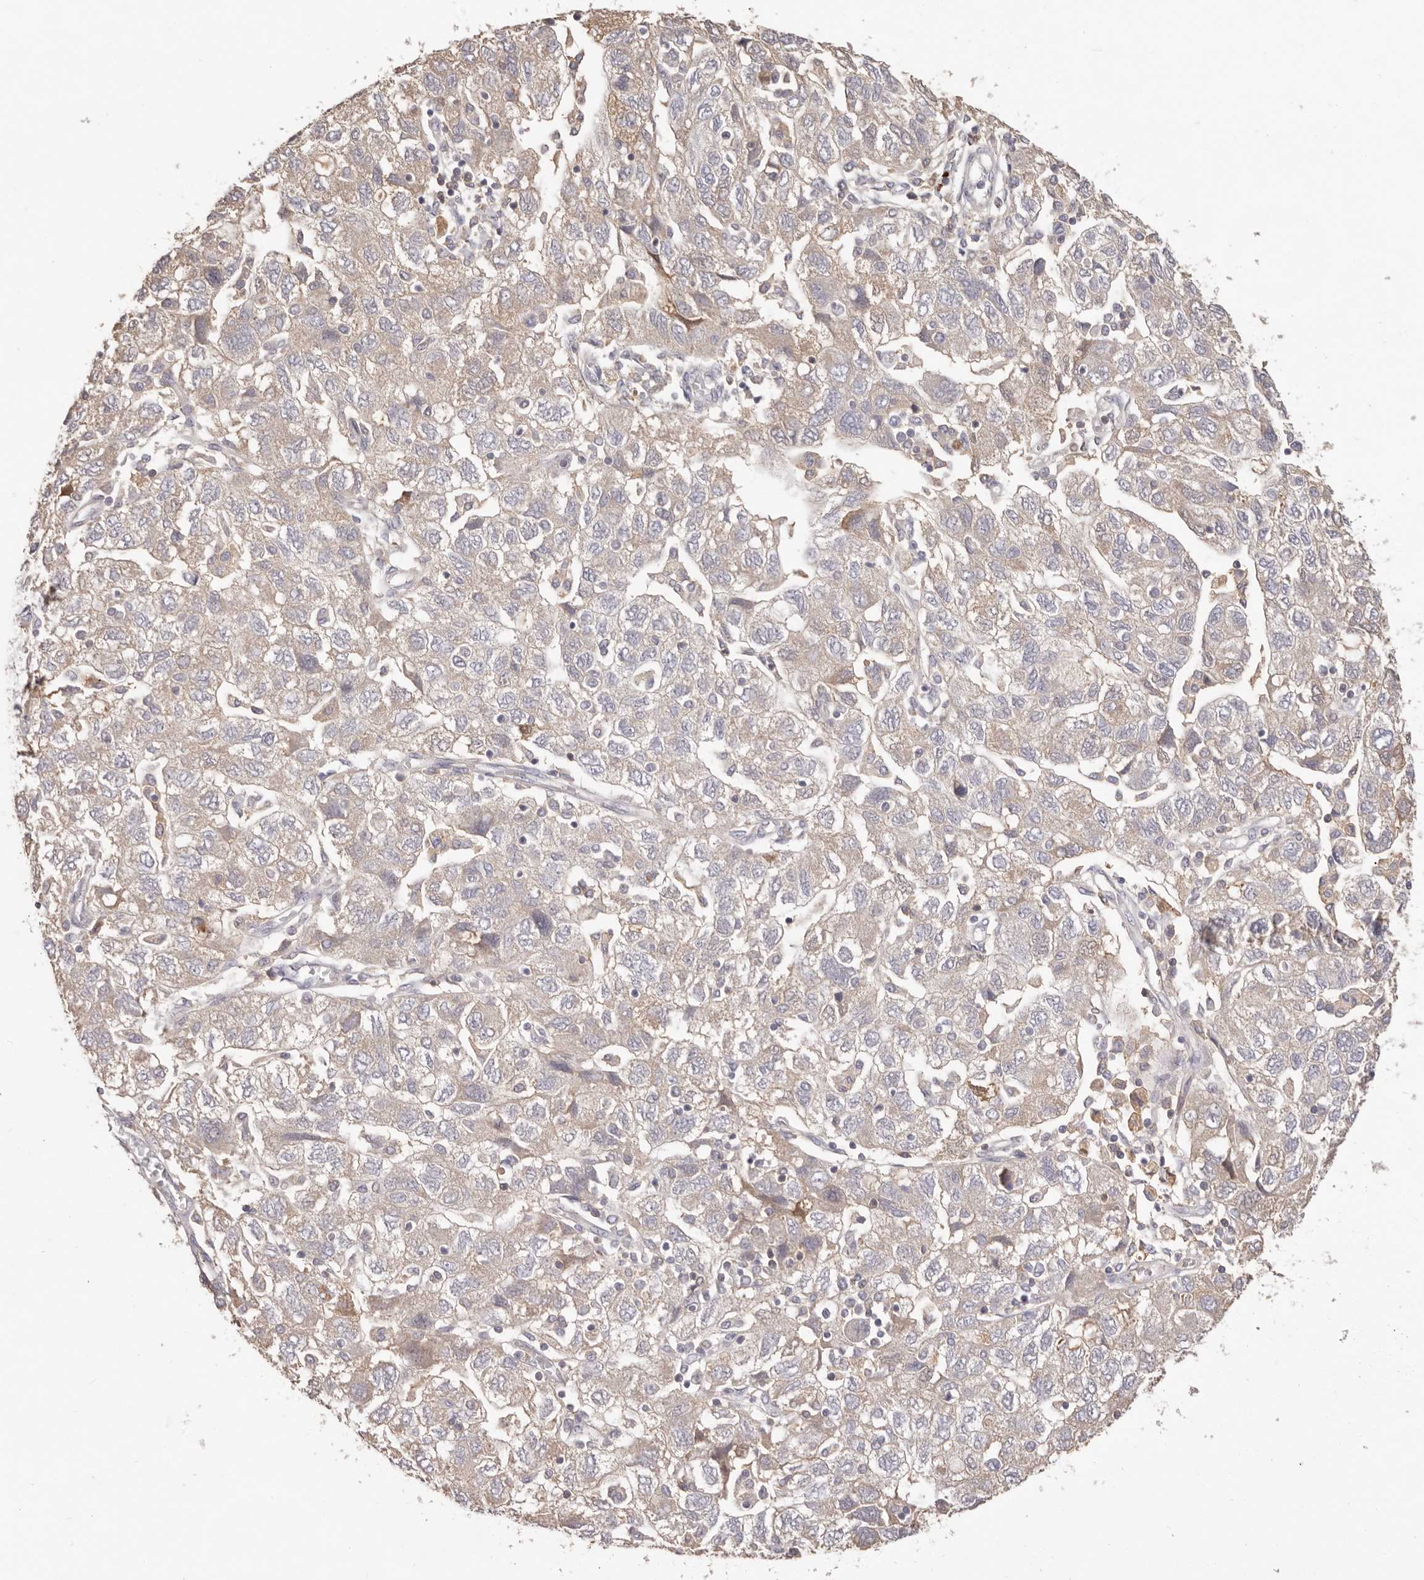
{"staining": {"intensity": "weak", "quantity": "<25%", "location": "cytoplasmic/membranous"}, "tissue": "ovarian cancer", "cell_type": "Tumor cells", "image_type": "cancer", "snomed": [{"axis": "morphology", "description": "Carcinoma, NOS"}, {"axis": "morphology", "description": "Cystadenocarcinoma, serous, NOS"}, {"axis": "topography", "description": "Ovary"}], "caption": "This is a image of immunohistochemistry staining of serous cystadenocarcinoma (ovarian), which shows no staining in tumor cells. (DAB immunohistochemistry (IHC) visualized using brightfield microscopy, high magnification).", "gene": "HCAR2", "patient": {"sex": "female", "age": 69}}